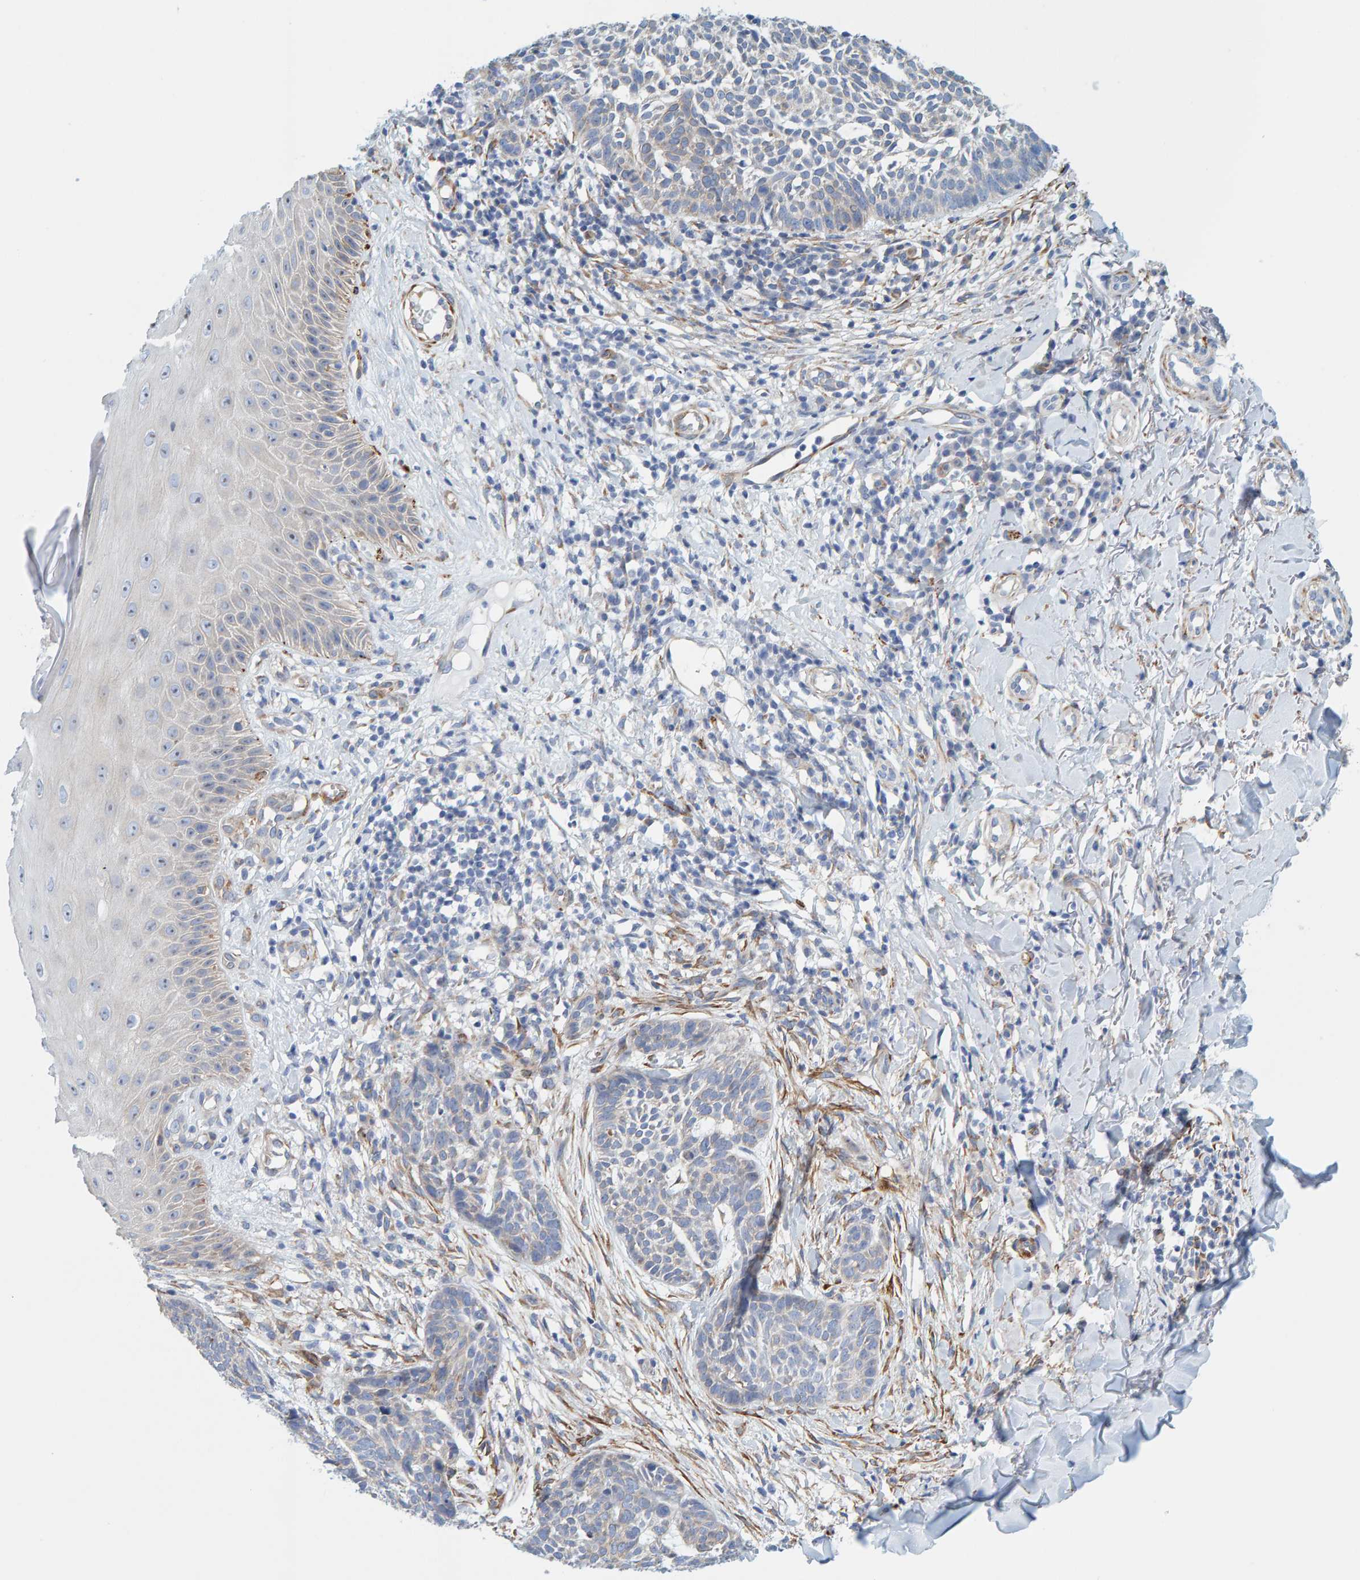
{"staining": {"intensity": "negative", "quantity": "none", "location": "none"}, "tissue": "skin cancer", "cell_type": "Tumor cells", "image_type": "cancer", "snomed": [{"axis": "morphology", "description": "Normal tissue, NOS"}, {"axis": "morphology", "description": "Basal cell carcinoma"}, {"axis": "topography", "description": "Skin"}], "caption": "A photomicrograph of human skin basal cell carcinoma is negative for staining in tumor cells.", "gene": "MAP1B", "patient": {"sex": "male", "age": 67}}